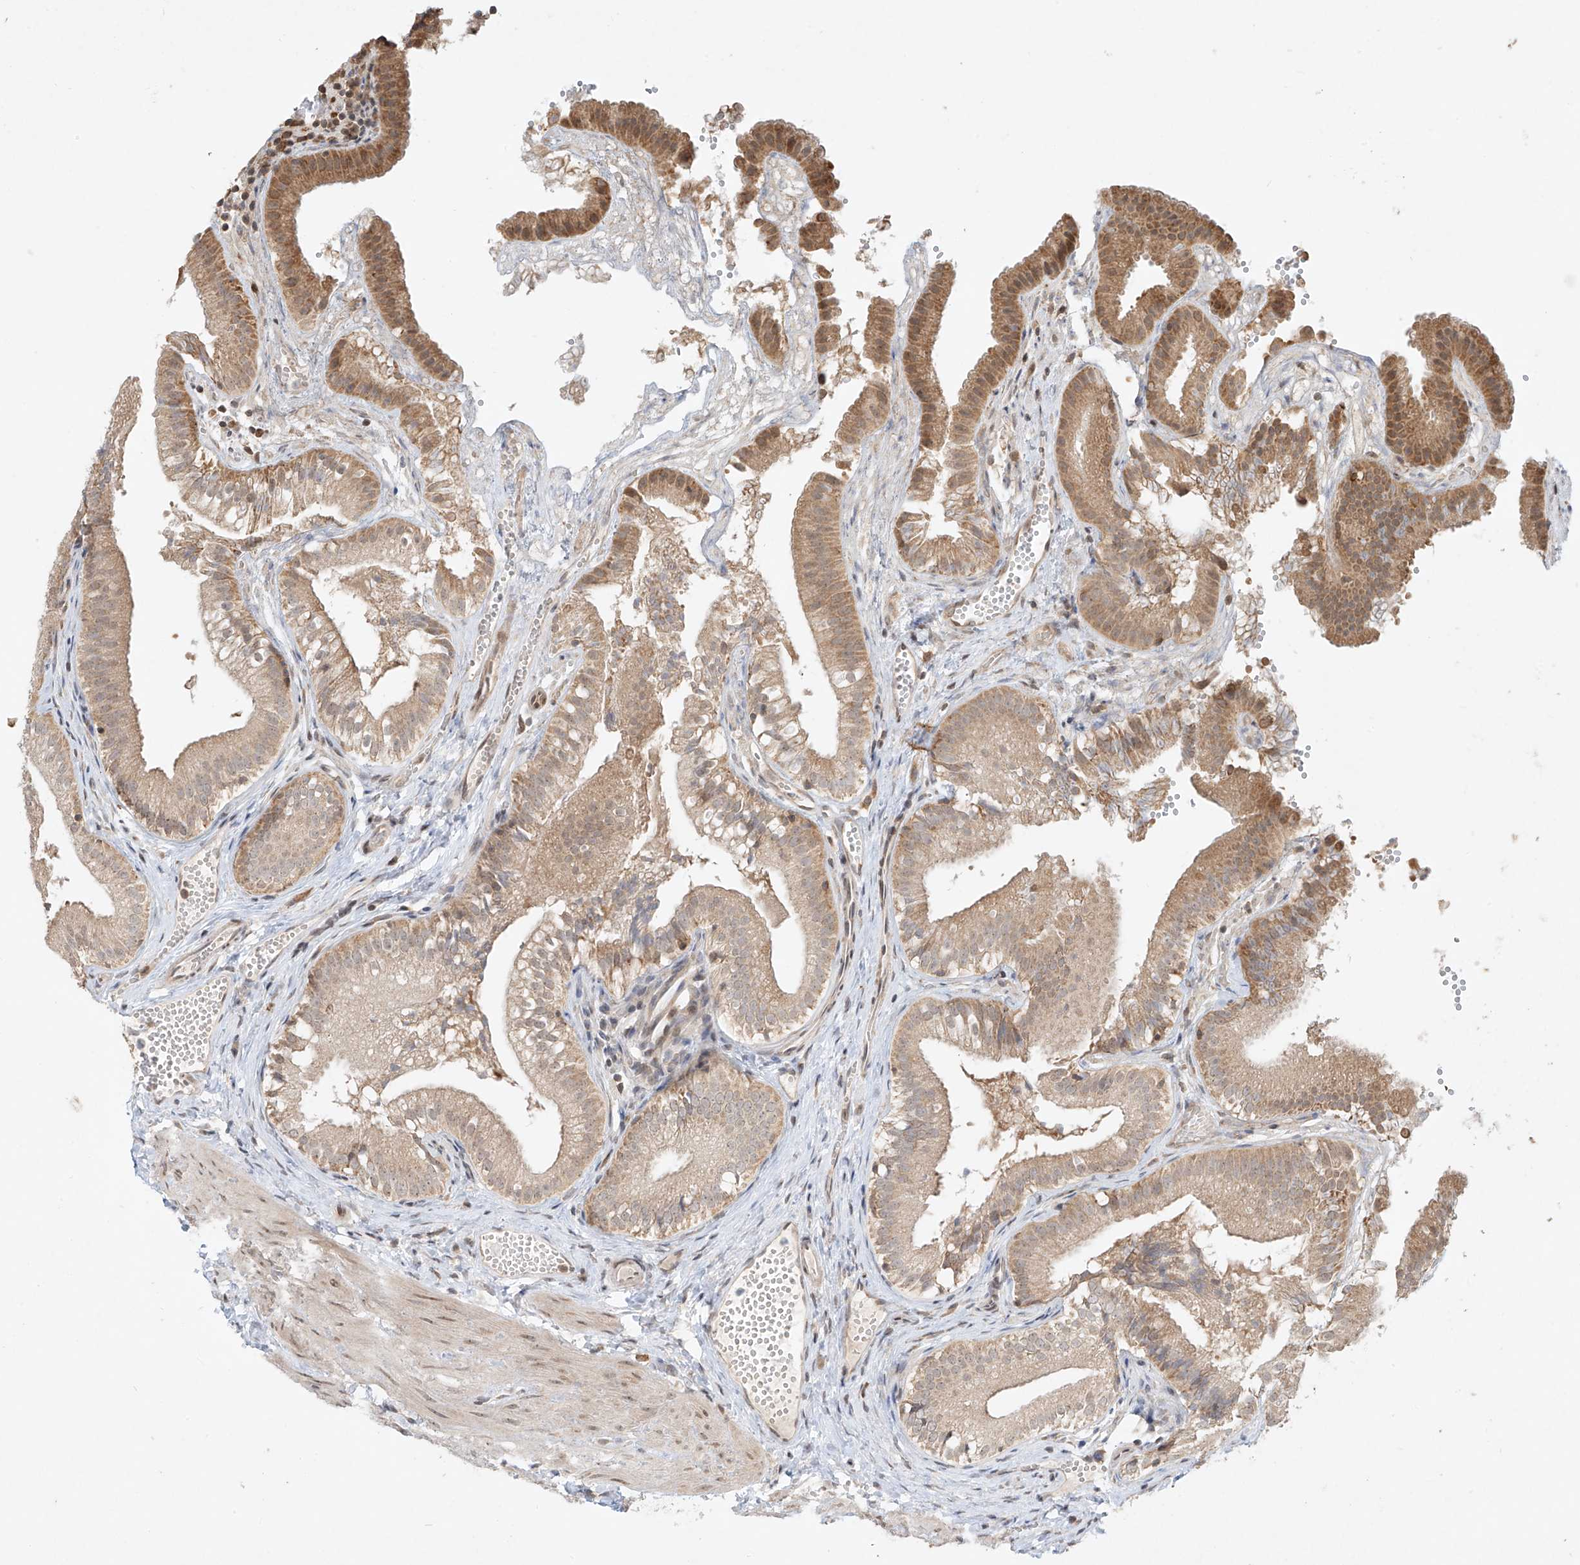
{"staining": {"intensity": "moderate", "quantity": "25%-75%", "location": "cytoplasmic/membranous,nuclear"}, "tissue": "gallbladder", "cell_type": "Glandular cells", "image_type": "normal", "snomed": [{"axis": "morphology", "description": "Normal tissue, NOS"}, {"axis": "topography", "description": "Gallbladder"}], "caption": "IHC staining of unremarkable gallbladder, which reveals medium levels of moderate cytoplasmic/membranous,nuclear positivity in approximately 25%-75% of glandular cells indicating moderate cytoplasmic/membranous,nuclear protein expression. The staining was performed using DAB (3,3'-diaminobenzidine) (brown) for protein detection and nuclei were counterstained in hematoxylin (blue).", "gene": "TASP1", "patient": {"sex": "female", "age": 30}}